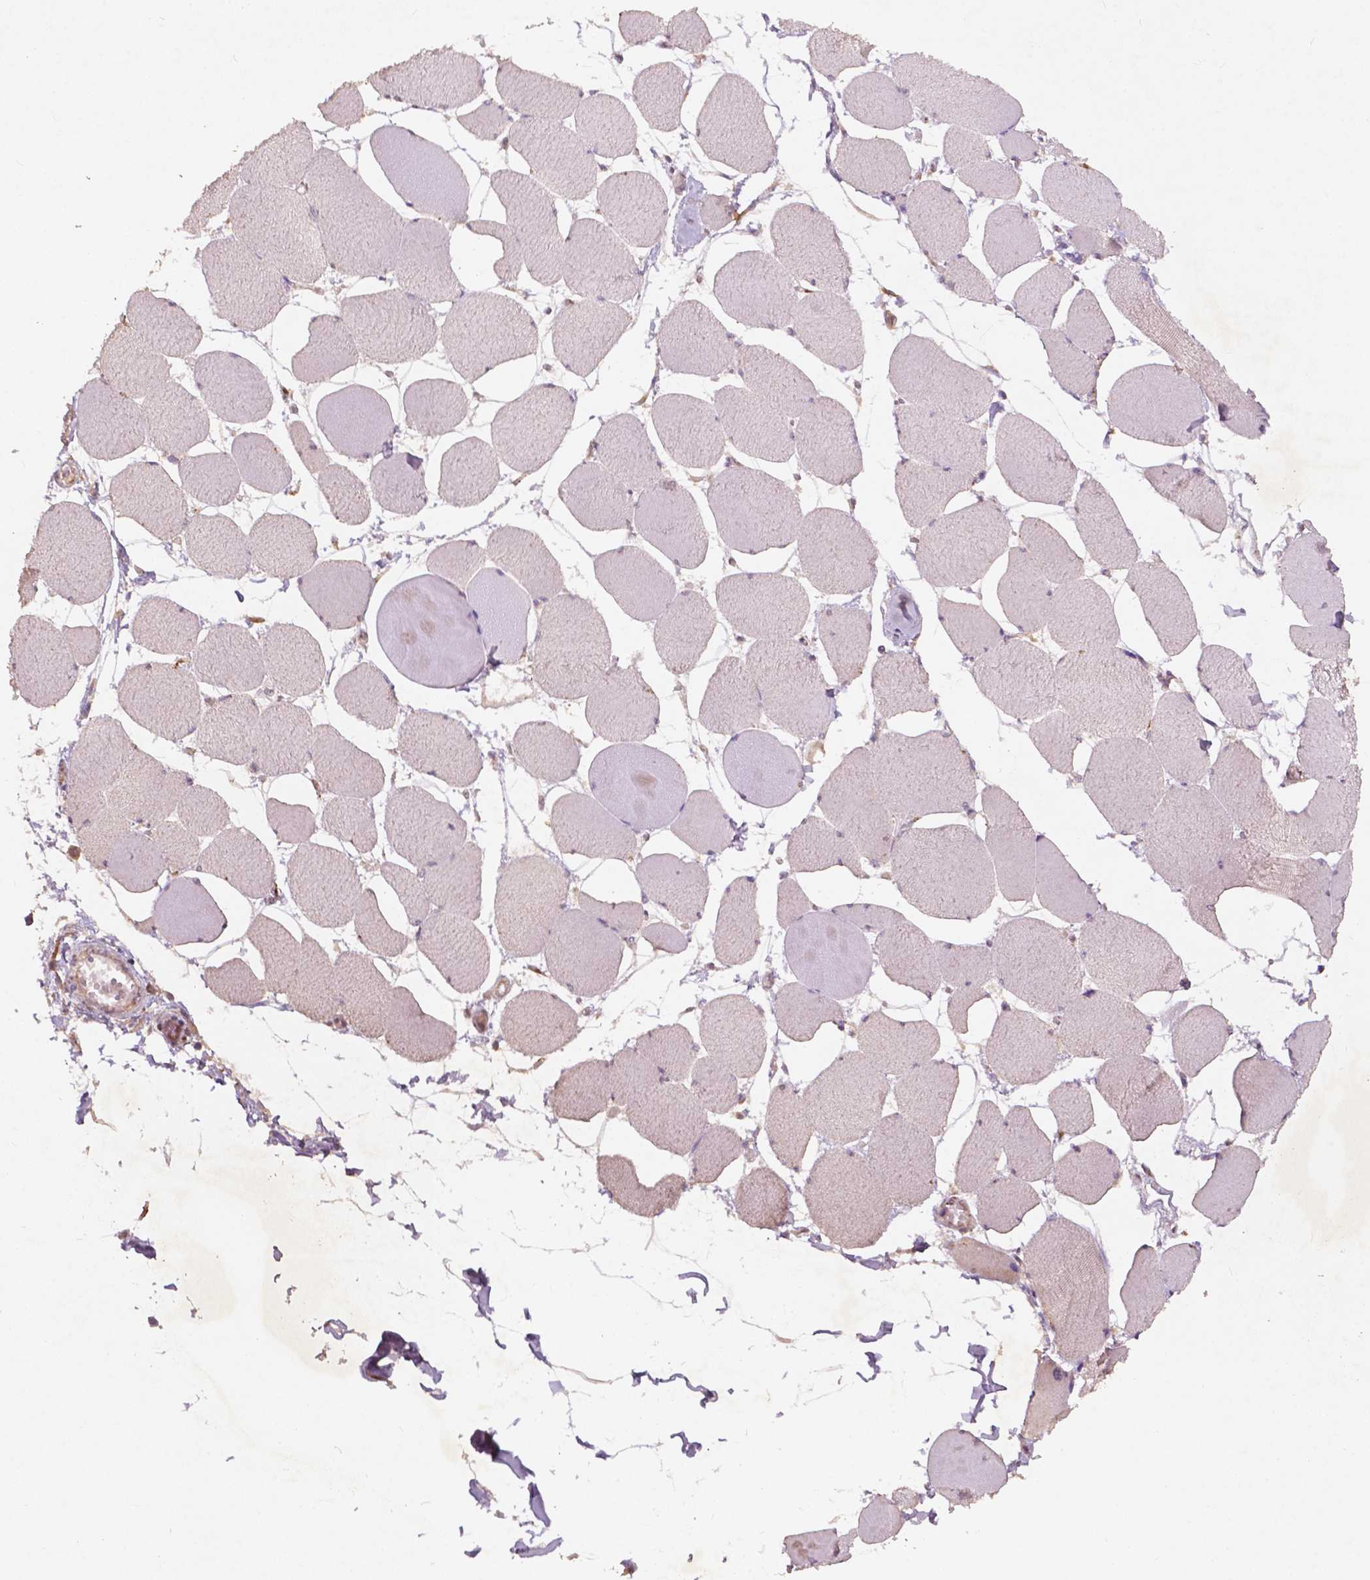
{"staining": {"intensity": "weak", "quantity": "<25%", "location": "cytoplasmic/membranous"}, "tissue": "skeletal muscle", "cell_type": "Myocytes", "image_type": "normal", "snomed": [{"axis": "morphology", "description": "Normal tissue, NOS"}, {"axis": "topography", "description": "Skeletal muscle"}], "caption": "Immunohistochemistry (IHC) histopathology image of normal skeletal muscle: human skeletal muscle stained with DAB reveals no significant protein expression in myocytes. (DAB immunohistochemistry with hematoxylin counter stain).", "gene": "CHPT1", "patient": {"sex": "female", "age": 75}}